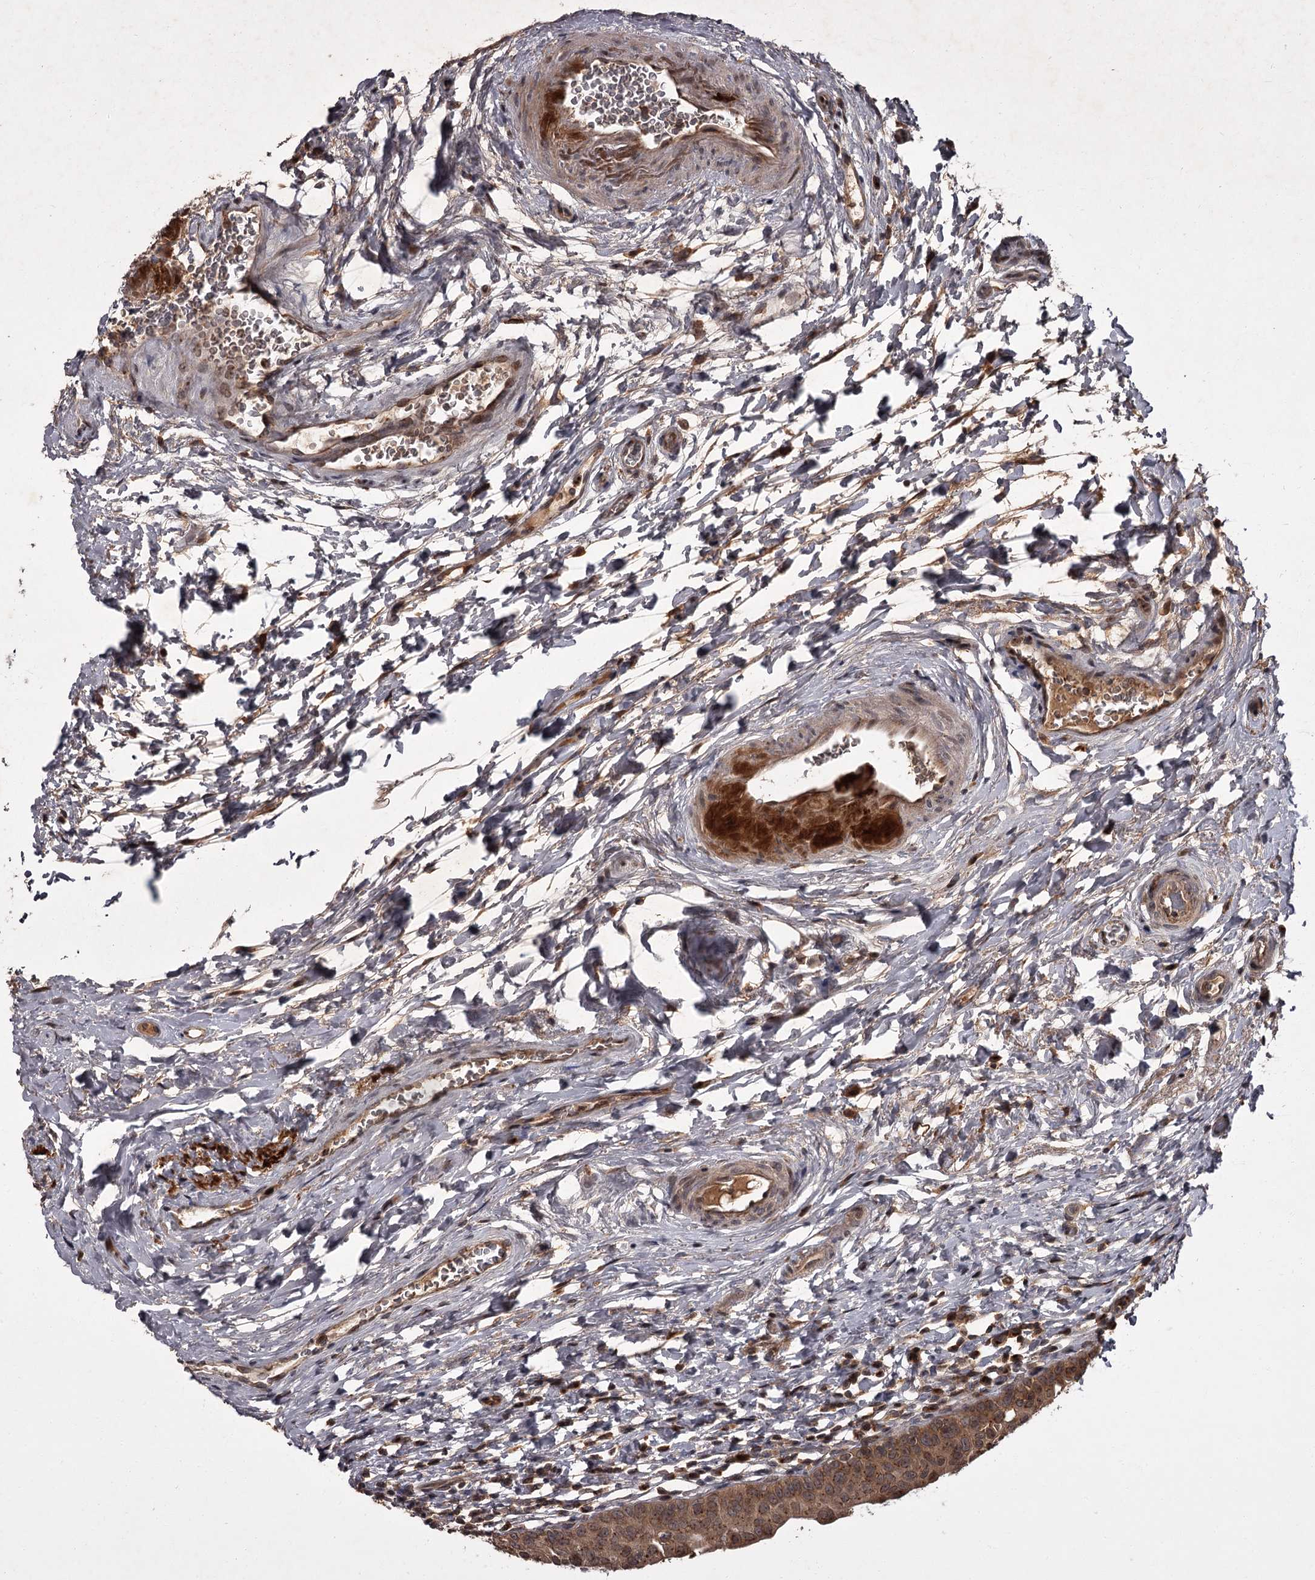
{"staining": {"intensity": "strong", "quantity": ">75%", "location": "cytoplasmic/membranous"}, "tissue": "urinary bladder", "cell_type": "Urothelial cells", "image_type": "normal", "snomed": [{"axis": "morphology", "description": "Normal tissue, NOS"}, {"axis": "topography", "description": "Urinary bladder"}], "caption": "Protein staining of unremarkable urinary bladder demonstrates strong cytoplasmic/membranous expression in about >75% of urothelial cells. (Brightfield microscopy of DAB IHC at high magnification).", "gene": "TBC1D23", "patient": {"sex": "male", "age": 83}}